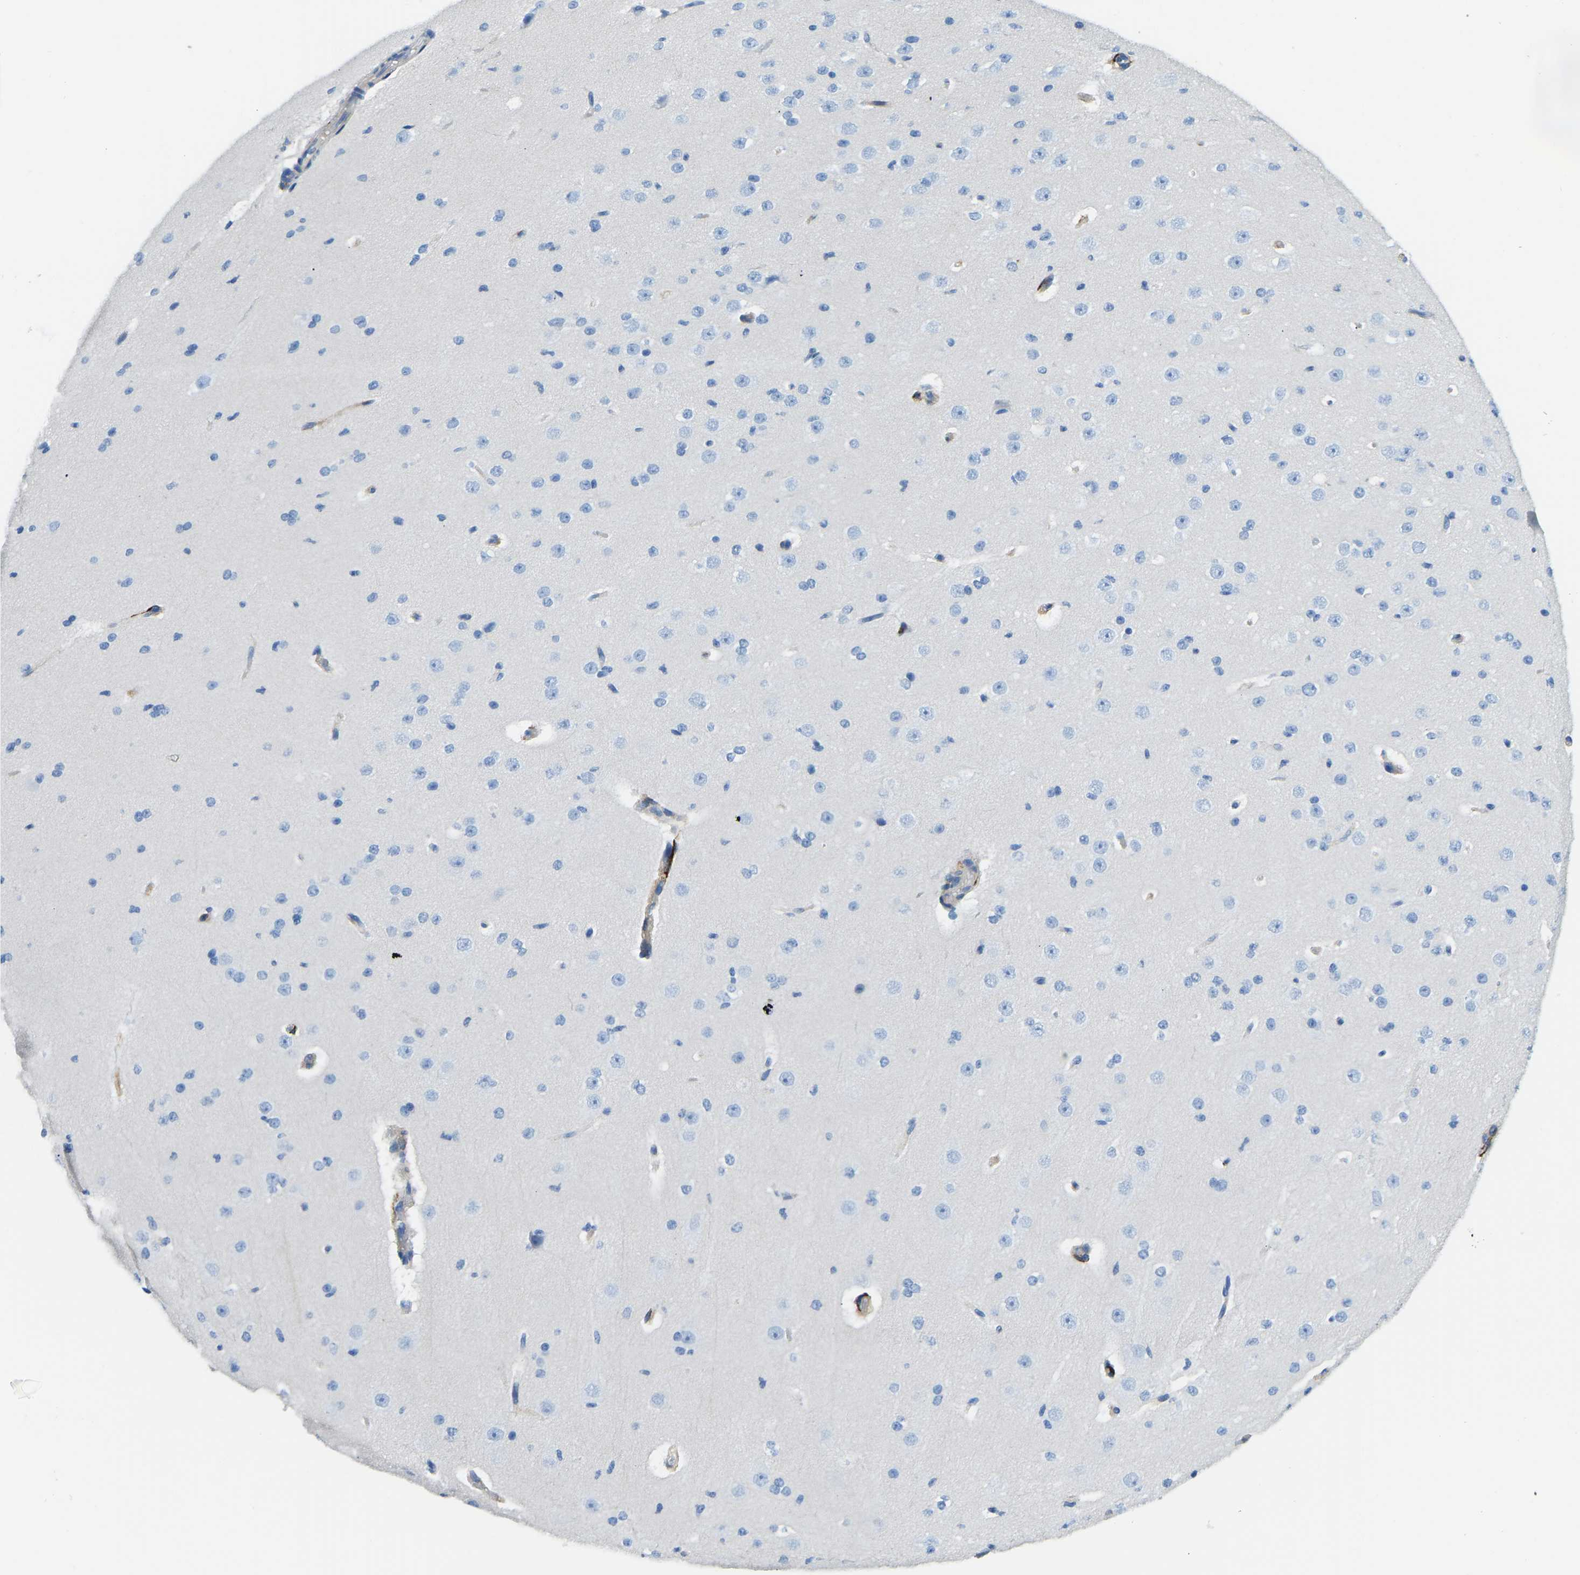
{"staining": {"intensity": "weak", "quantity": "25%-75%", "location": "cytoplasmic/membranous"}, "tissue": "cerebral cortex", "cell_type": "Endothelial cells", "image_type": "normal", "snomed": [{"axis": "morphology", "description": "Normal tissue, NOS"}, {"axis": "morphology", "description": "Developmental malformation"}, {"axis": "topography", "description": "Cerebral cortex"}], "caption": "A brown stain highlights weak cytoplasmic/membranous staining of a protein in endothelial cells of benign cerebral cortex.", "gene": "COL15A1", "patient": {"sex": "female", "age": 30}}